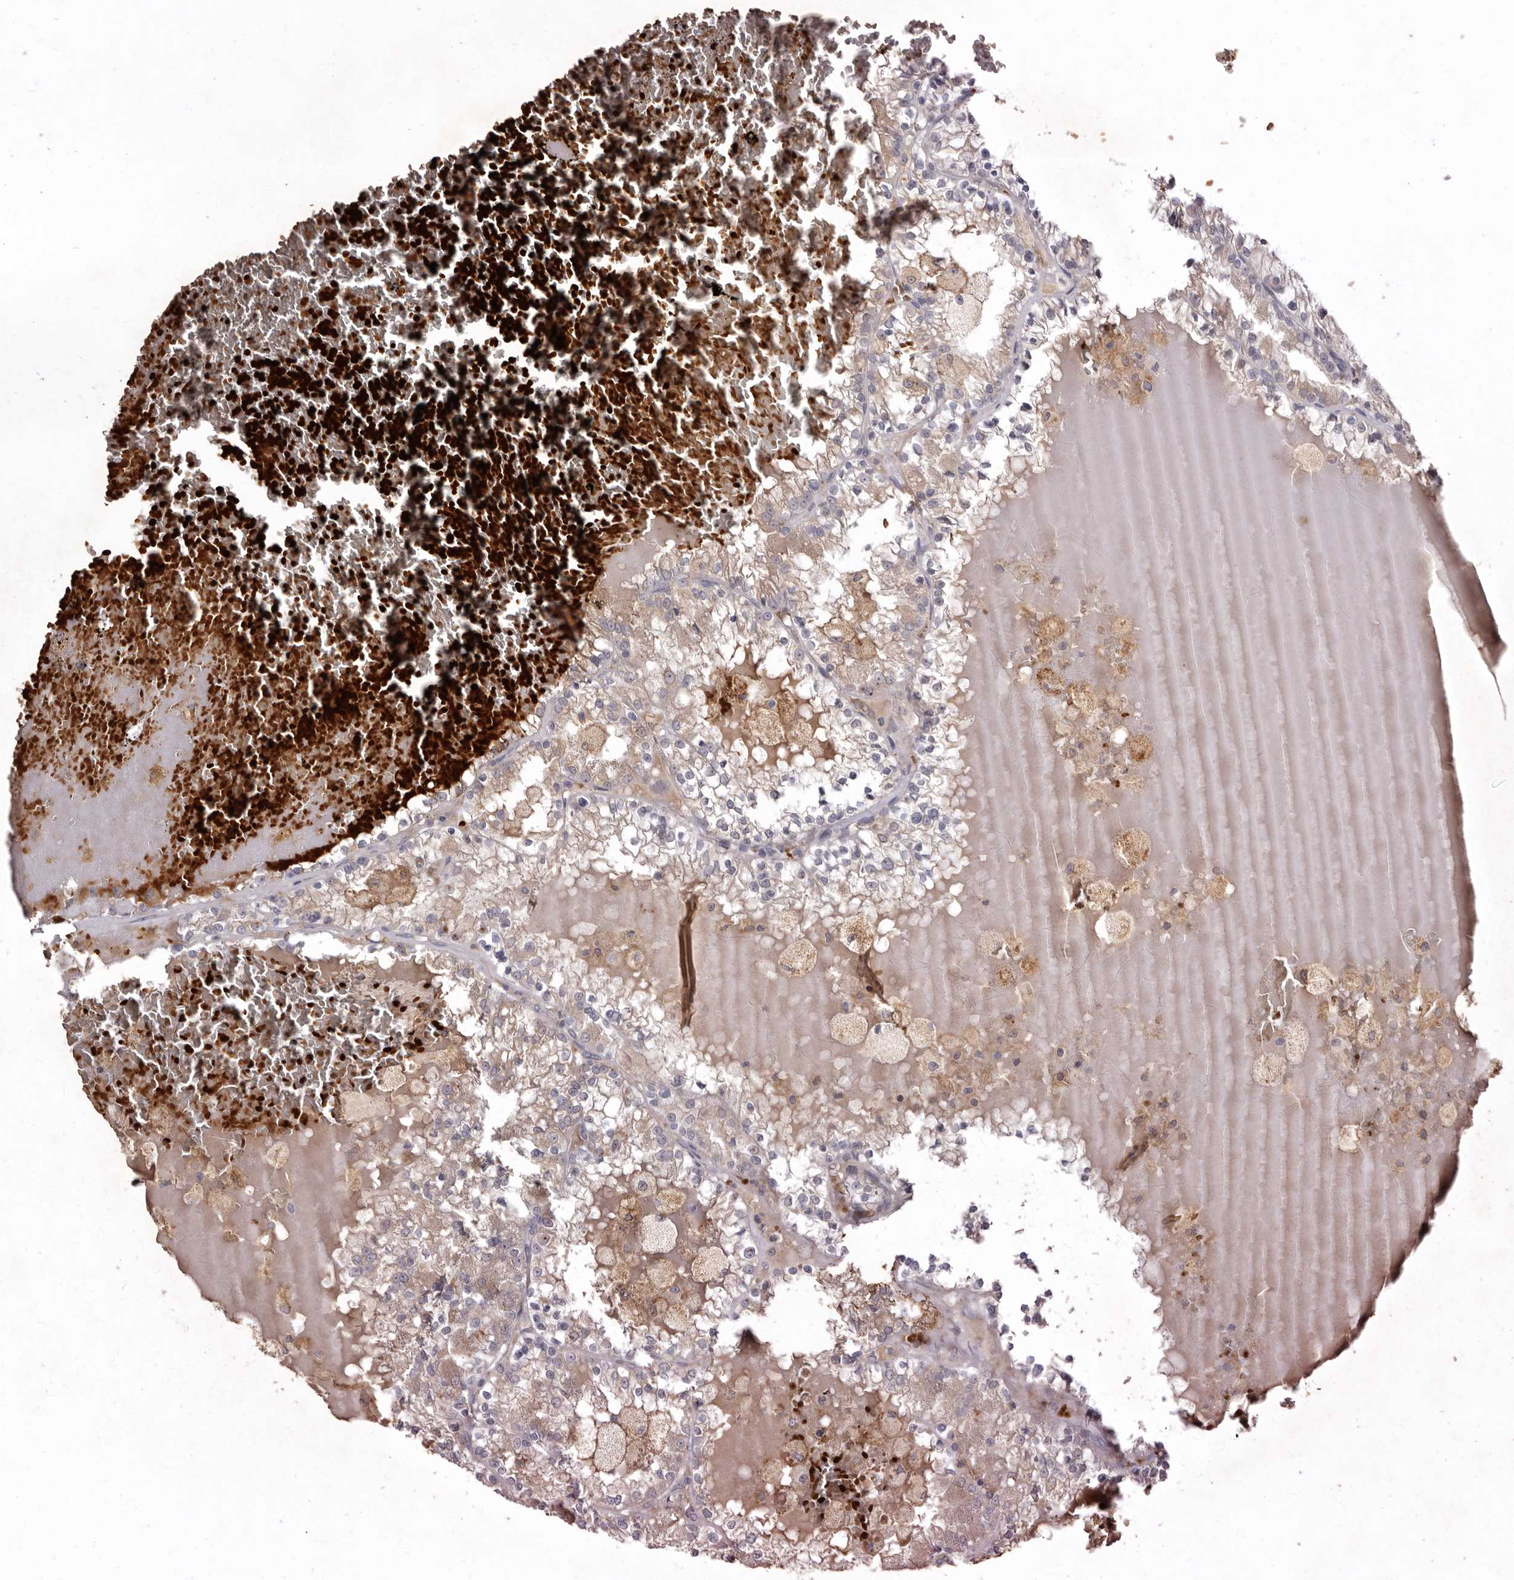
{"staining": {"intensity": "weak", "quantity": "25%-75%", "location": "cytoplasmic/membranous"}, "tissue": "renal cancer", "cell_type": "Tumor cells", "image_type": "cancer", "snomed": [{"axis": "morphology", "description": "Adenocarcinoma, NOS"}, {"axis": "topography", "description": "Kidney"}], "caption": "Tumor cells reveal low levels of weak cytoplasmic/membranous positivity in approximately 25%-75% of cells in human renal adenocarcinoma. Using DAB (3,3'-diaminobenzidine) (brown) and hematoxylin (blue) stains, captured at high magnification using brightfield microscopy.", "gene": "NENF", "patient": {"sex": "female", "age": 56}}